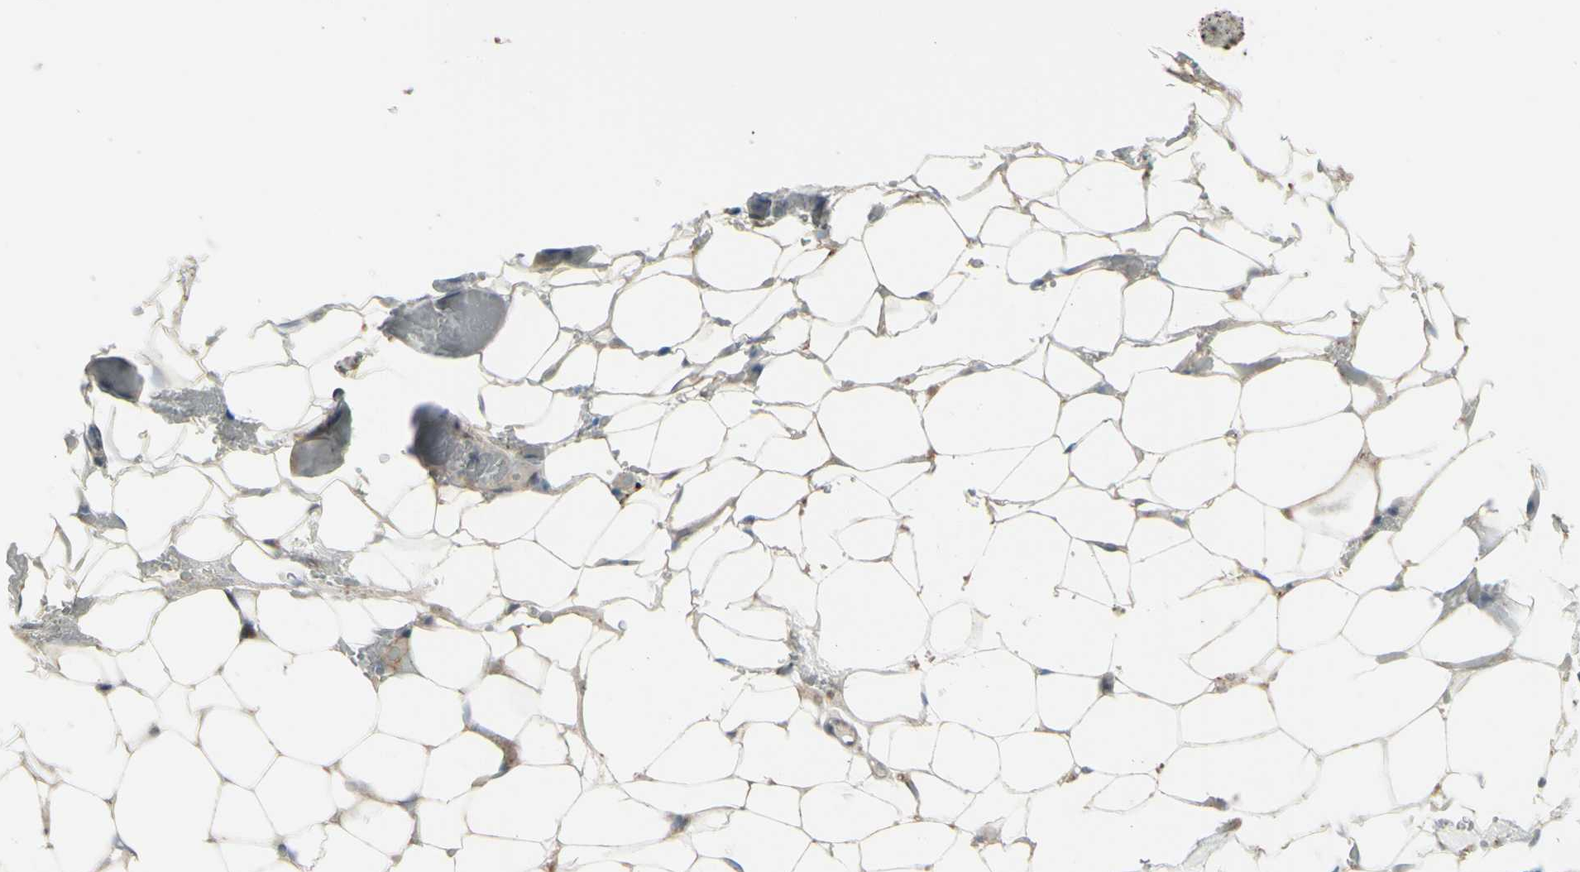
{"staining": {"intensity": "negative", "quantity": "none", "location": "none"}, "tissue": "adipose tissue", "cell_type": "Adipocytes", "image_type": "normal", "snomed": [{"axis": "morphology", "description": "Normal tissue, NOS"}, {"axis": "topography", "description": "Peripheral nerve tissue"}], "caption": "The micrograph reveals no staining of adipocytes in benign adipose tissue. (DAB (3,3'-diaminobenzidine) IHC, high magnification).", "gene": "GRAMD1B", "patient": {"sex": "male", "age": 70}}